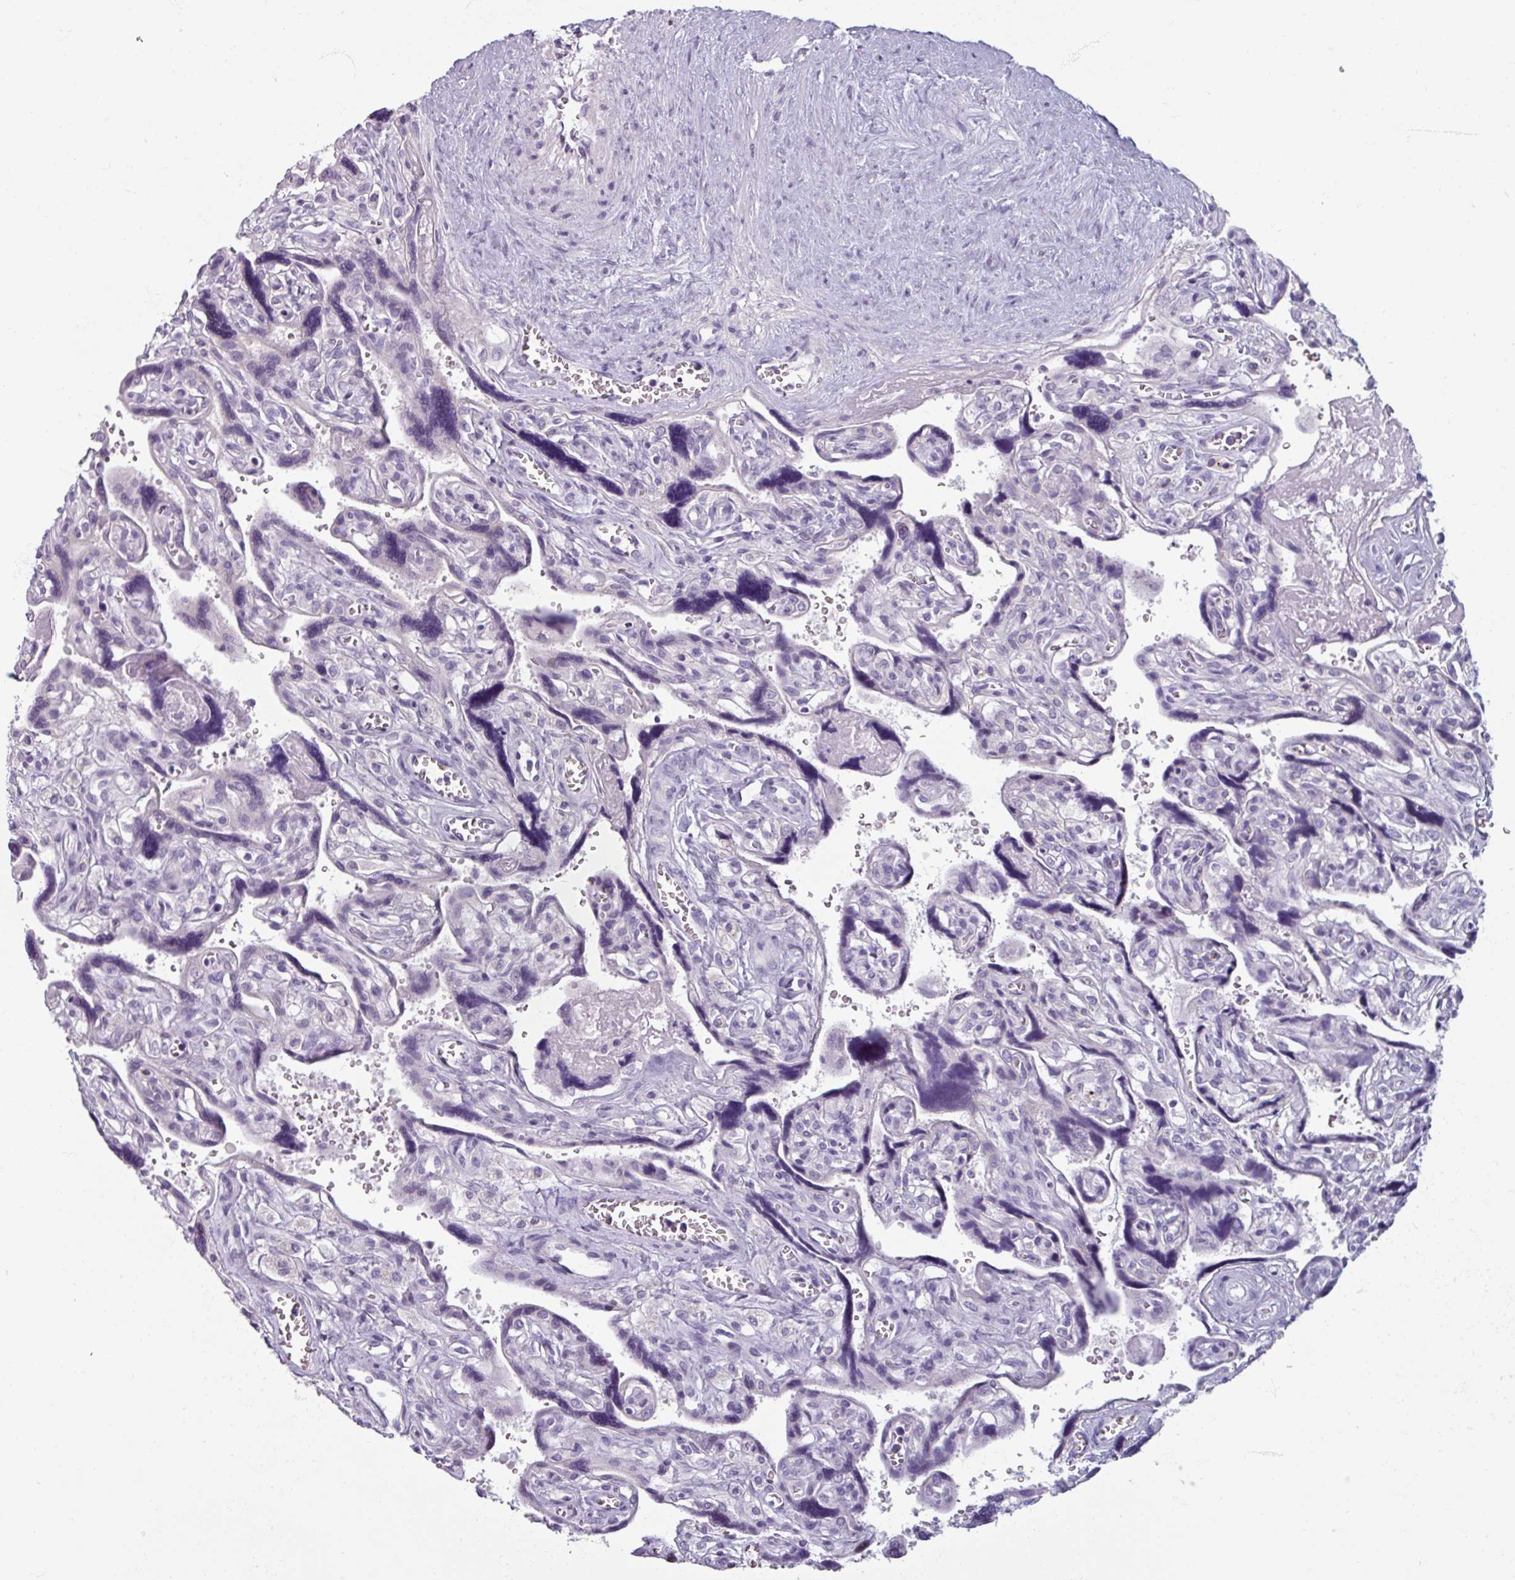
{"staining": {"intensity": "weak", "quantity": "25%-75%", "location": "cytoplasmic/membranous"}, "tissue": "placenta", "cell_type": "Decidual cells", "image_type": "normal", "snomed": [{"axis": "morphology", "description": "Normal tissue, NOS"}, {"axis": "topography", "description": "Placenta"}], "caption": "Weak cytoplasmic/membranous staining is identified in about 25%-75% of decidual cells in normal placenta.", "gene": "SMIM11", "patient": {"sex": "female", "age": 39}}